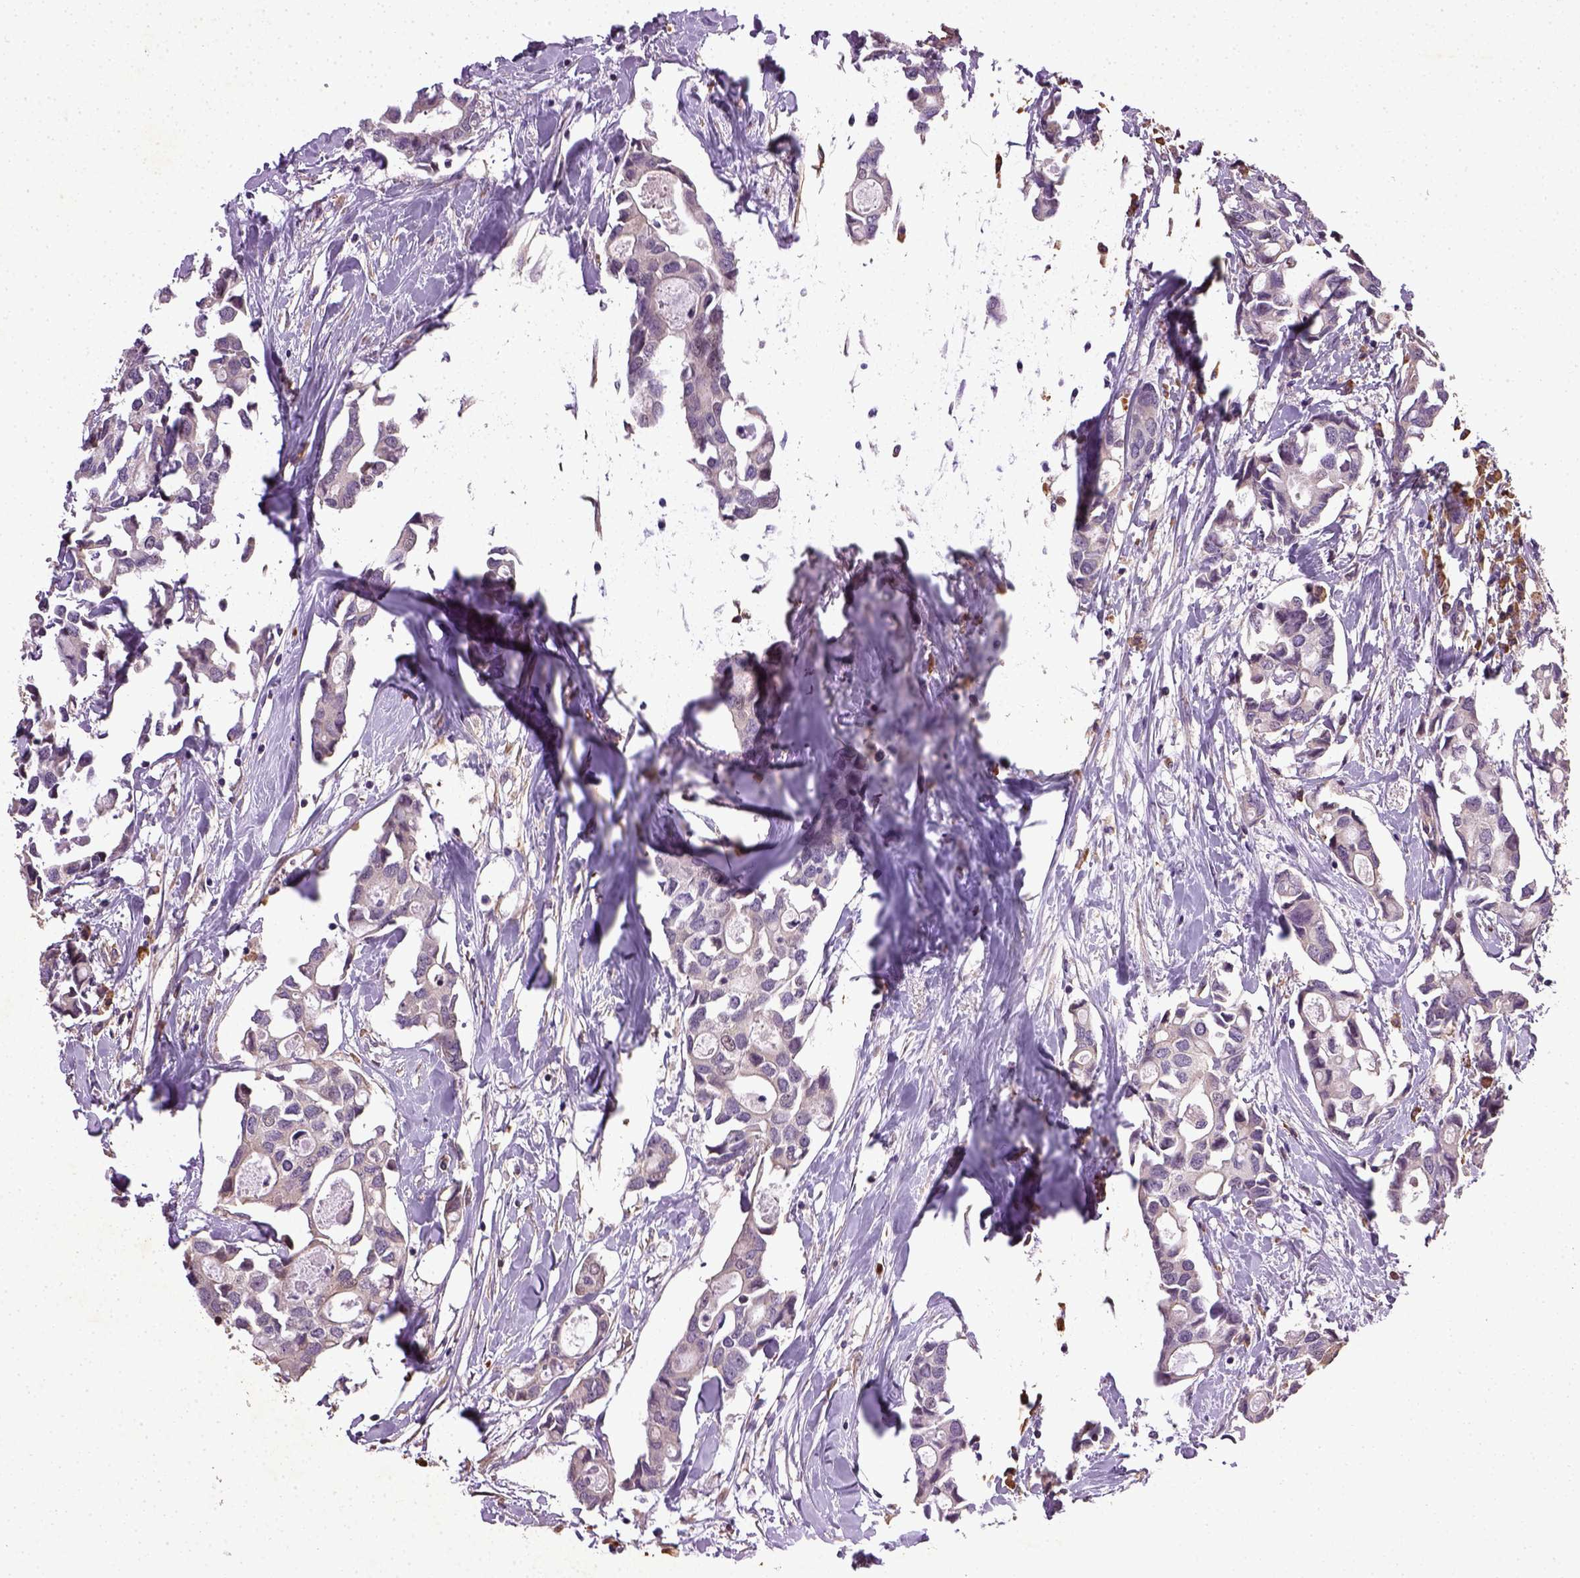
{"staining": {"intensity": "negative", "quantity": "none", "location": "none"}, "tissue": "breast cancer", "cell_type": "Tumor cells", "image_type": "cancer", "snomed": [{"axis": "morphology", "description": "Duct carcinoma"}, {"axis": "topography", "description": "Breast"}], "caption": "Protein analysis of breast cancer (intraductal carcinoma) exhibits no significant staining in tumor cells.", "gene": "TPRG1", "patient": {"sex": "female", "age": 83}}